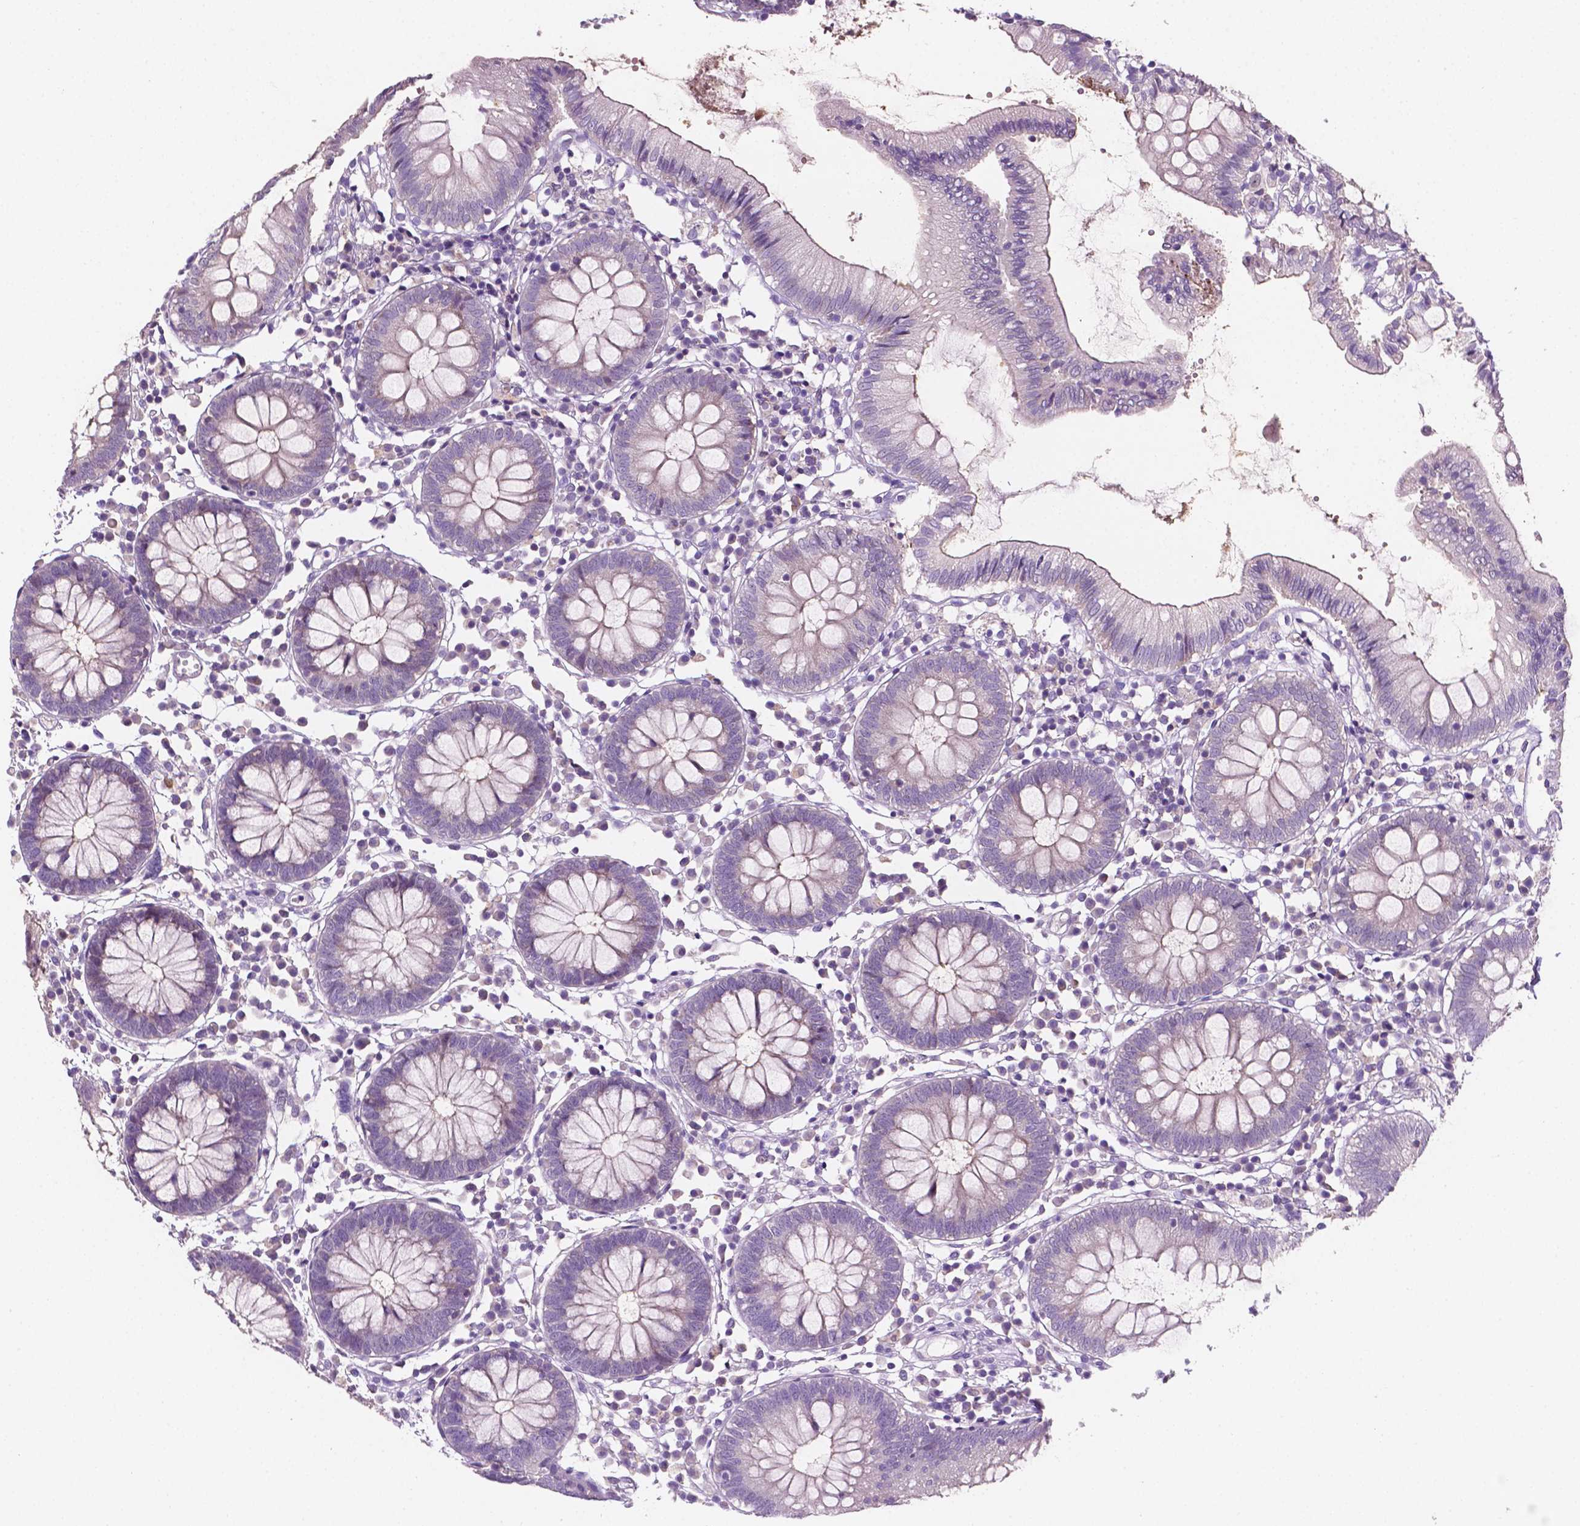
{"staining": {"intensity": "negative", "quantity": "none", "location": "none"}, "tissue": "colon", "cell_type": "Endothelial cells", "image_type": "normal", "snomed": [{"axis": "morphology", "description": "Normal tissue, NOS"}, {"axis": "morphology", "description": "Adenocarcinoma, NOS"}, {"axis": "topography", "description": "Colon"}], "caption": "This is a micrograph of immunohistochemistry staining of normal colon, which shows no expression in endothelial cells.", "gene": "EGFR", "patient": {"sex": "male", "age": 83}}